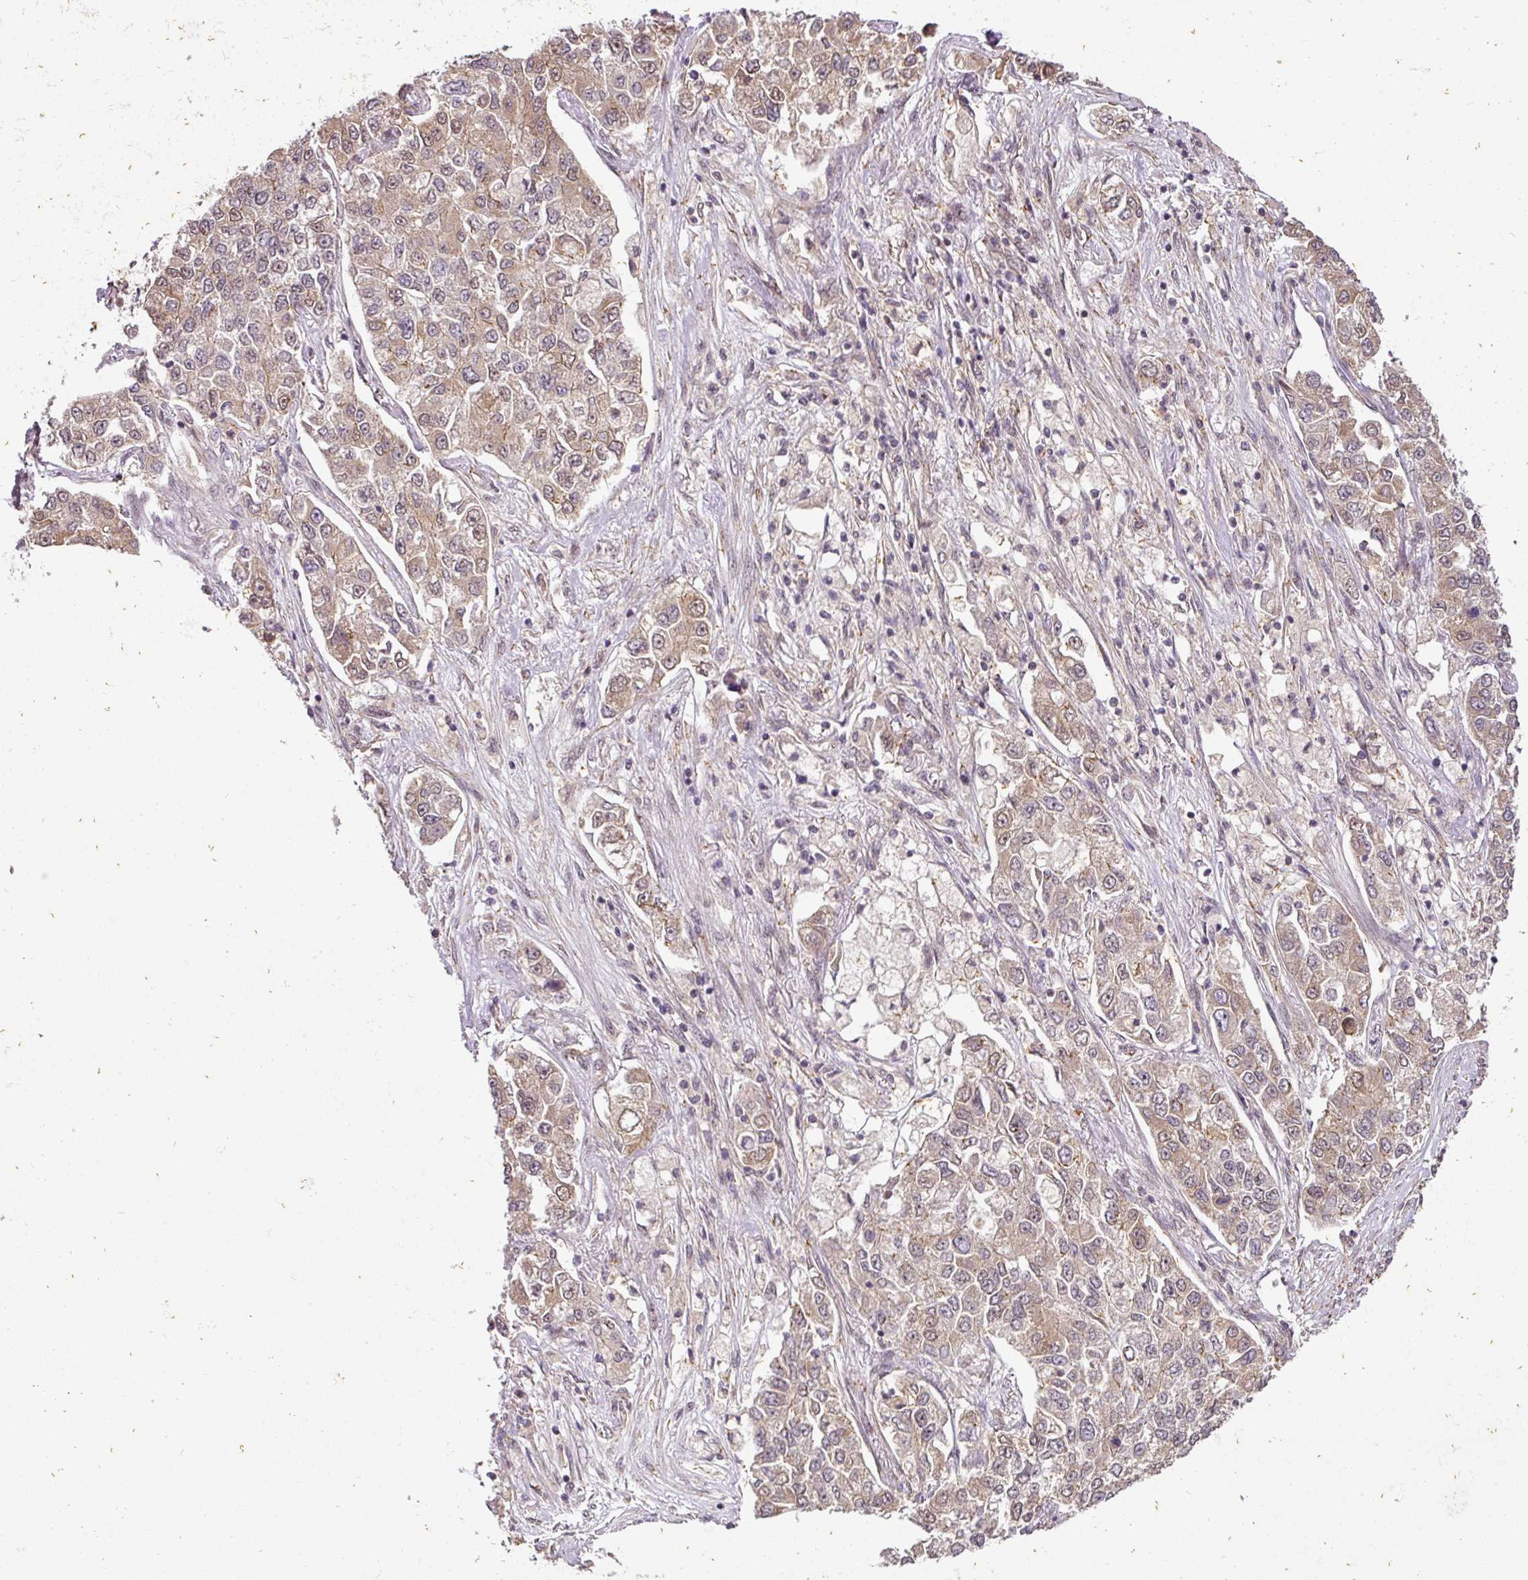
{"staining": {"intensity": "weak", "quantity": "25%-75%", "location": "cytoplasmic/membranous,nuclear"}, "tissue": "lung cancer", "cell_type": "Tumor cells", "image_type": "cancer", "snomed": [{"axis": "morphology", "description": "Adenocarcinoma, NOS"}, {"axis": "topography", "description": "Lung"}], "caption": "Immunohistochemistry (IHC) micrograph of neoplastic tissue: adenocarcinoma (lung) stained using immunohistochemistry demonstrates low levels of weak protein expression localized specifically in the cytoplasmic/membranous and nuclear of tumor cells, appearing as a cytoplasmic/membranous and nuclear brown color.", "gene": "C1orf226", "patient": {"sex": "male", "age": 49}}